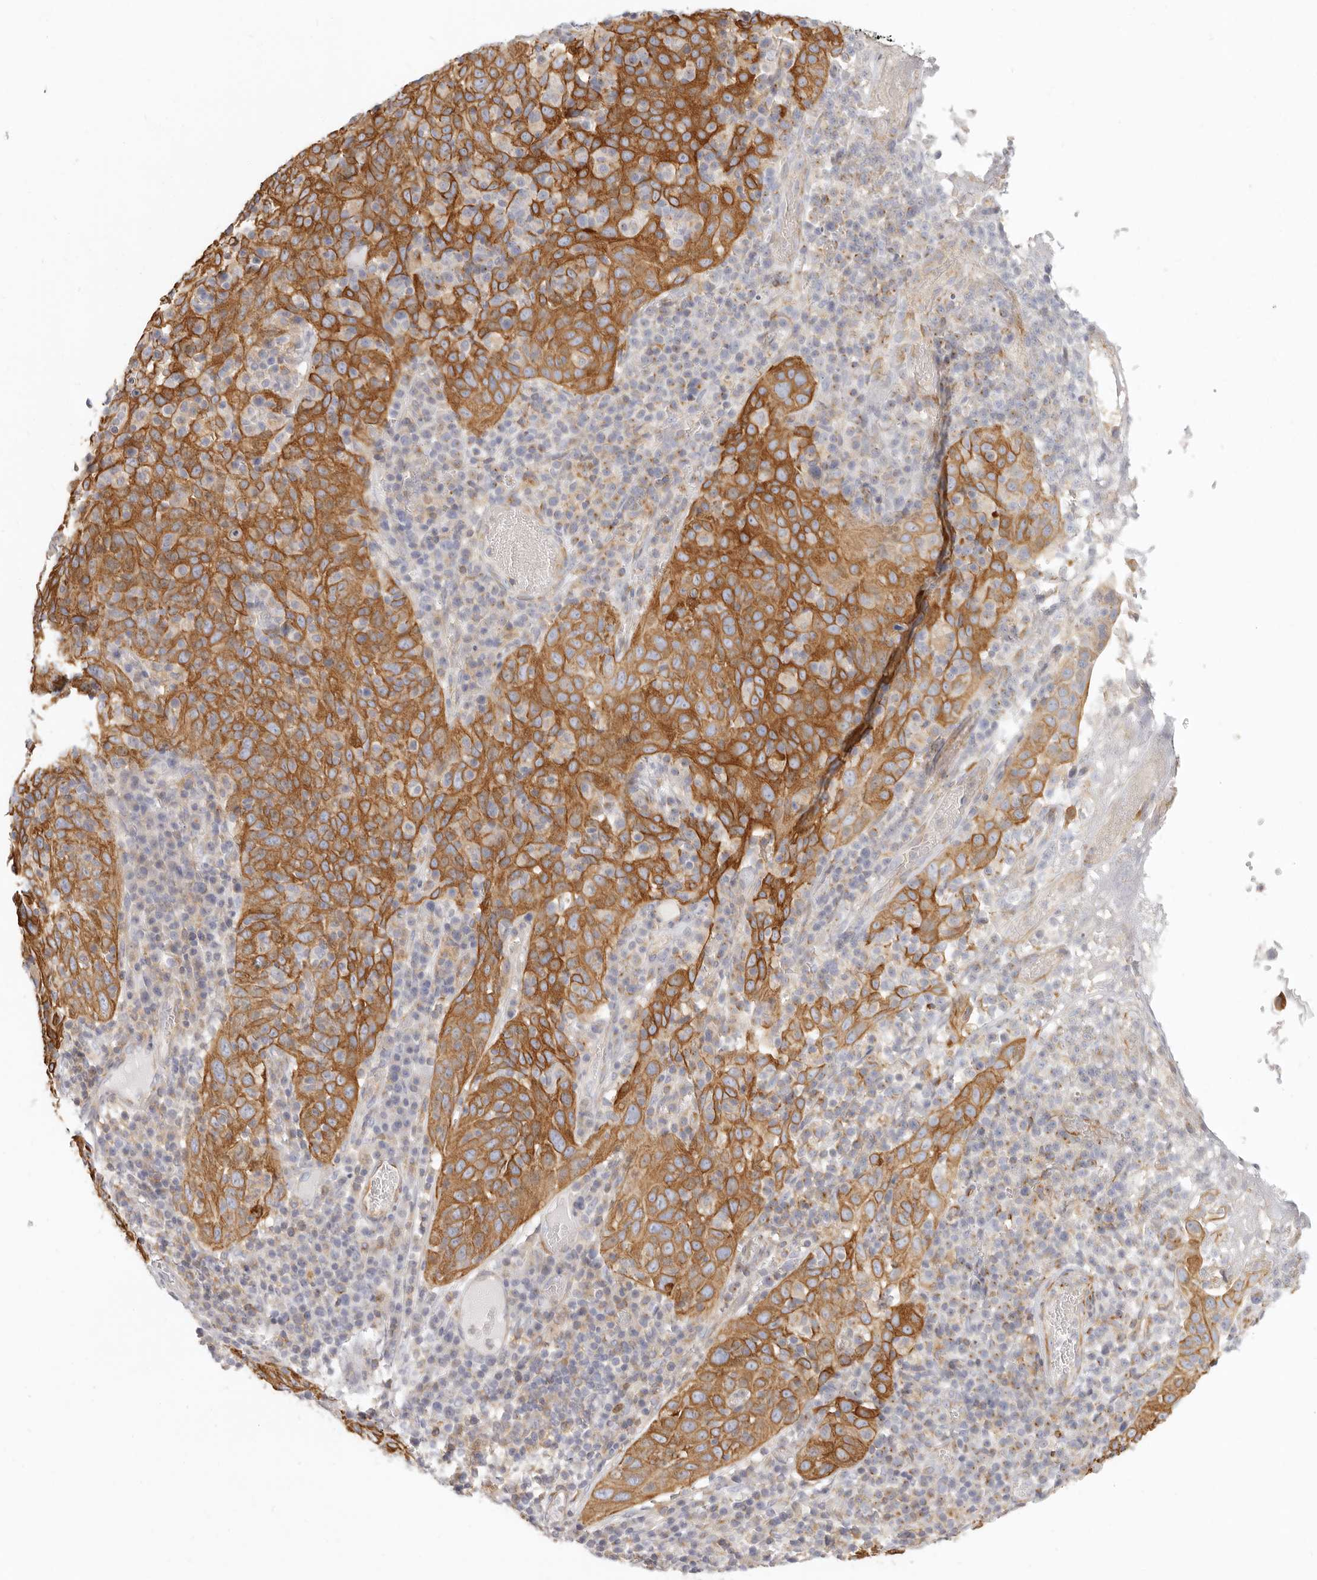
{"staining": {"intensity": "moderate", "quantity": ">75%", "location": "cytoplasmic/membranous"}, "tissue": "cervical cancer", "cell_type": "Tumor cells", "image_type": "cancer", "snomed": [{"axis": "morphology", "description": "Squamous cell carcinoma, NOS"}, {"axis": "topography", "description": "Cervix"}], "caption": "Human cervical squamous cell carcinoma stained with a brown dye shows moderate cytoplasmic/membranous positive expression in about >75% of tumor cells.", "gene": "NIBAN1", "patient": {"sex": "female", "age": 46}}